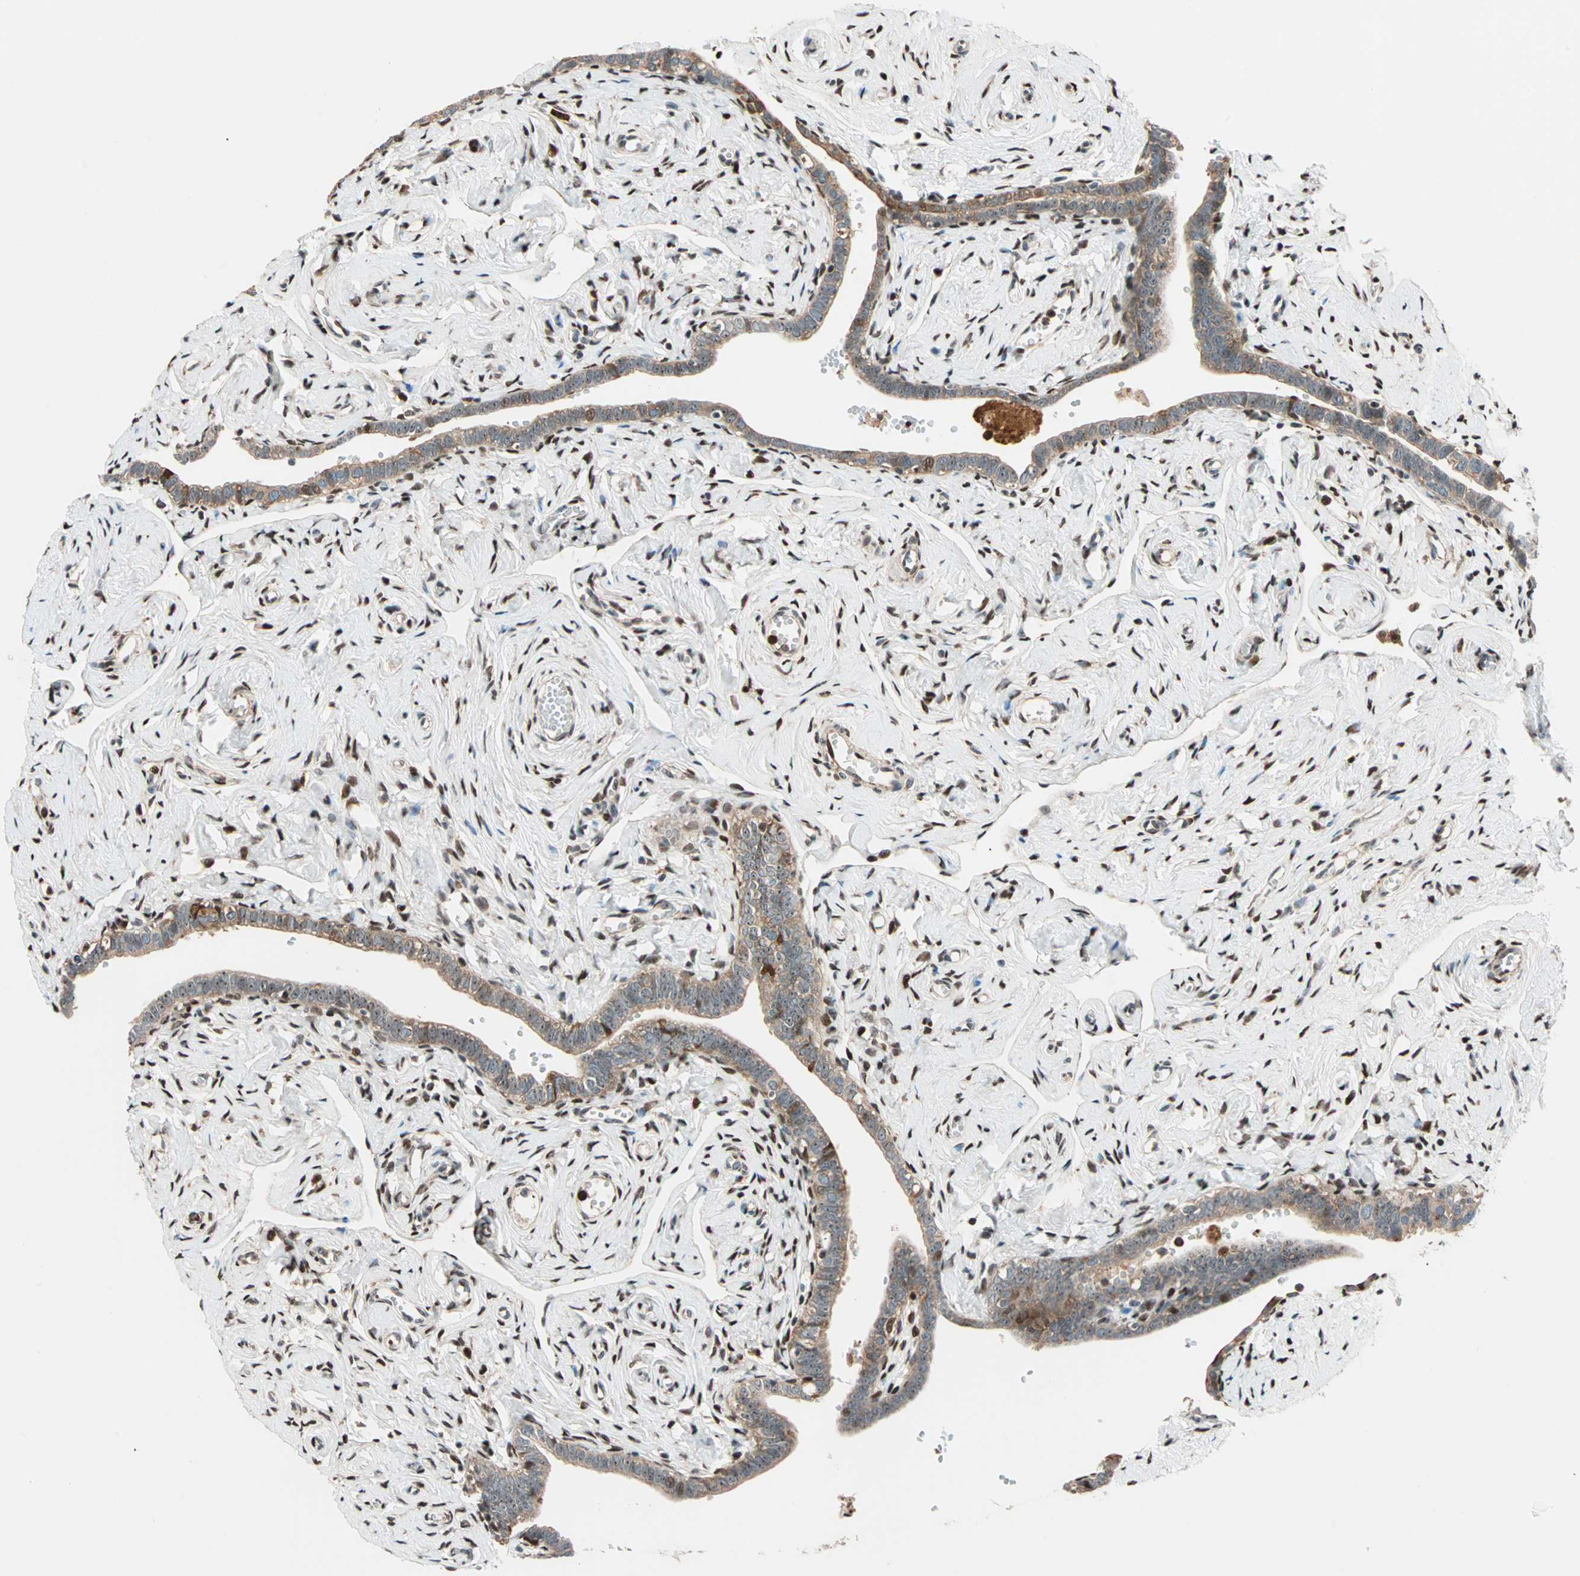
{"staining": {"intensity": "moderate", "quantity": ">75%", "location": "cytoplasmic/membranous,nuclear"}, "tissue": "fallopian tube", "cell_type": "Glandular cells", "image_type": "normal", "snomed": [{"axis": "morphology", "description": "Normal tissue, NOS"}, {"axis": "topography", "description": "Fallopian tube"}], "caption": "High-magnification brightfield microscopy of normal fallopian tube stained with DAB (brown) and counterstained with hematoxylin (blue). glandular cells exhibit moderate cytoplasmic/membranous,nuclear expression is seen in approximately>75% of cells. (IHC, brightfield microscopy, high magnification).", "gene": "HECW1", "patient": {"sex": "female", "age": 71}}